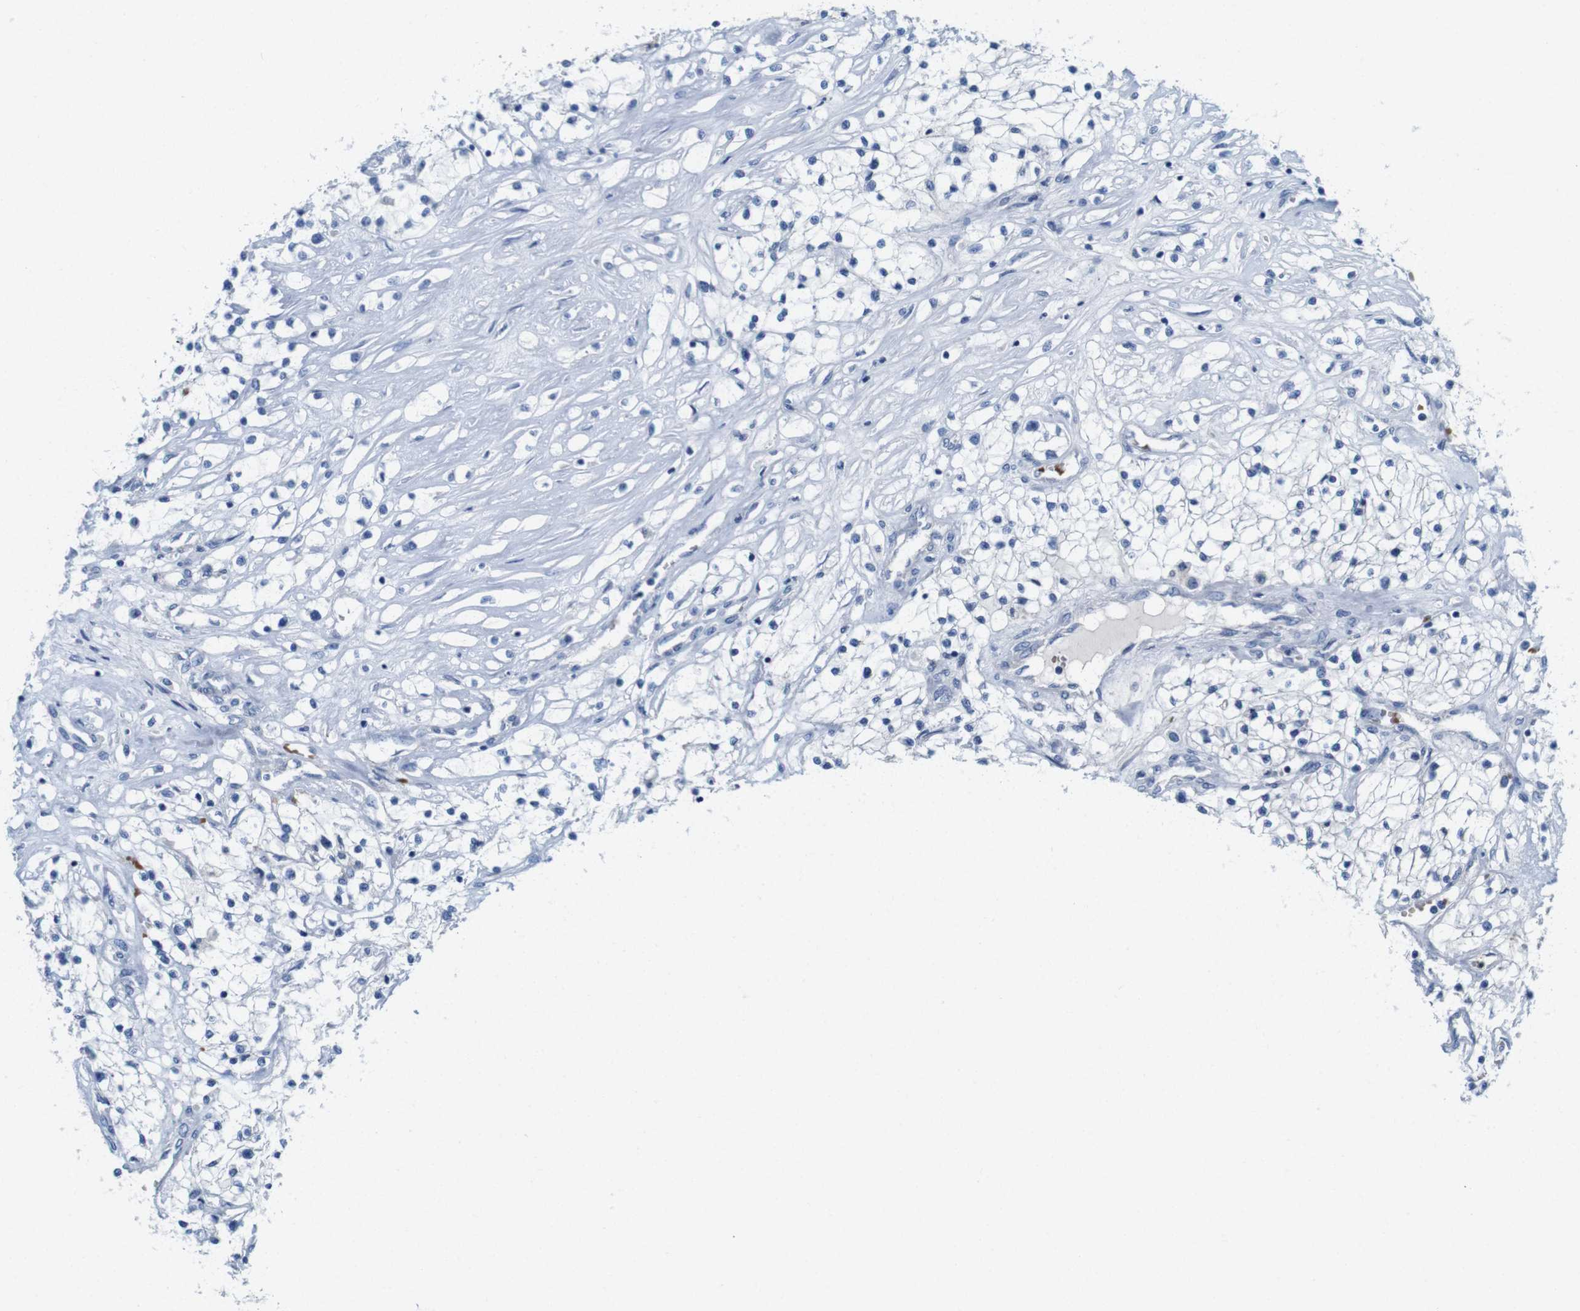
{"staining": {"intensity": "negative", "quantity": "none", "location": "none"}, "tissue": "renal cancer", "cell_type": "Tumor cells", "image_type": "cancer", "snomed": [{"axis": "morphology", "description": "Adenocarcinoma, NOS"}, {"axis": "topography", "description": "Kidney"}], "caption": "Histopathology image shows no significant protein expression in tumor cells of renal cancer.", "gene": "IGSF8", "patient": {"sex": "male", "age": 68}}